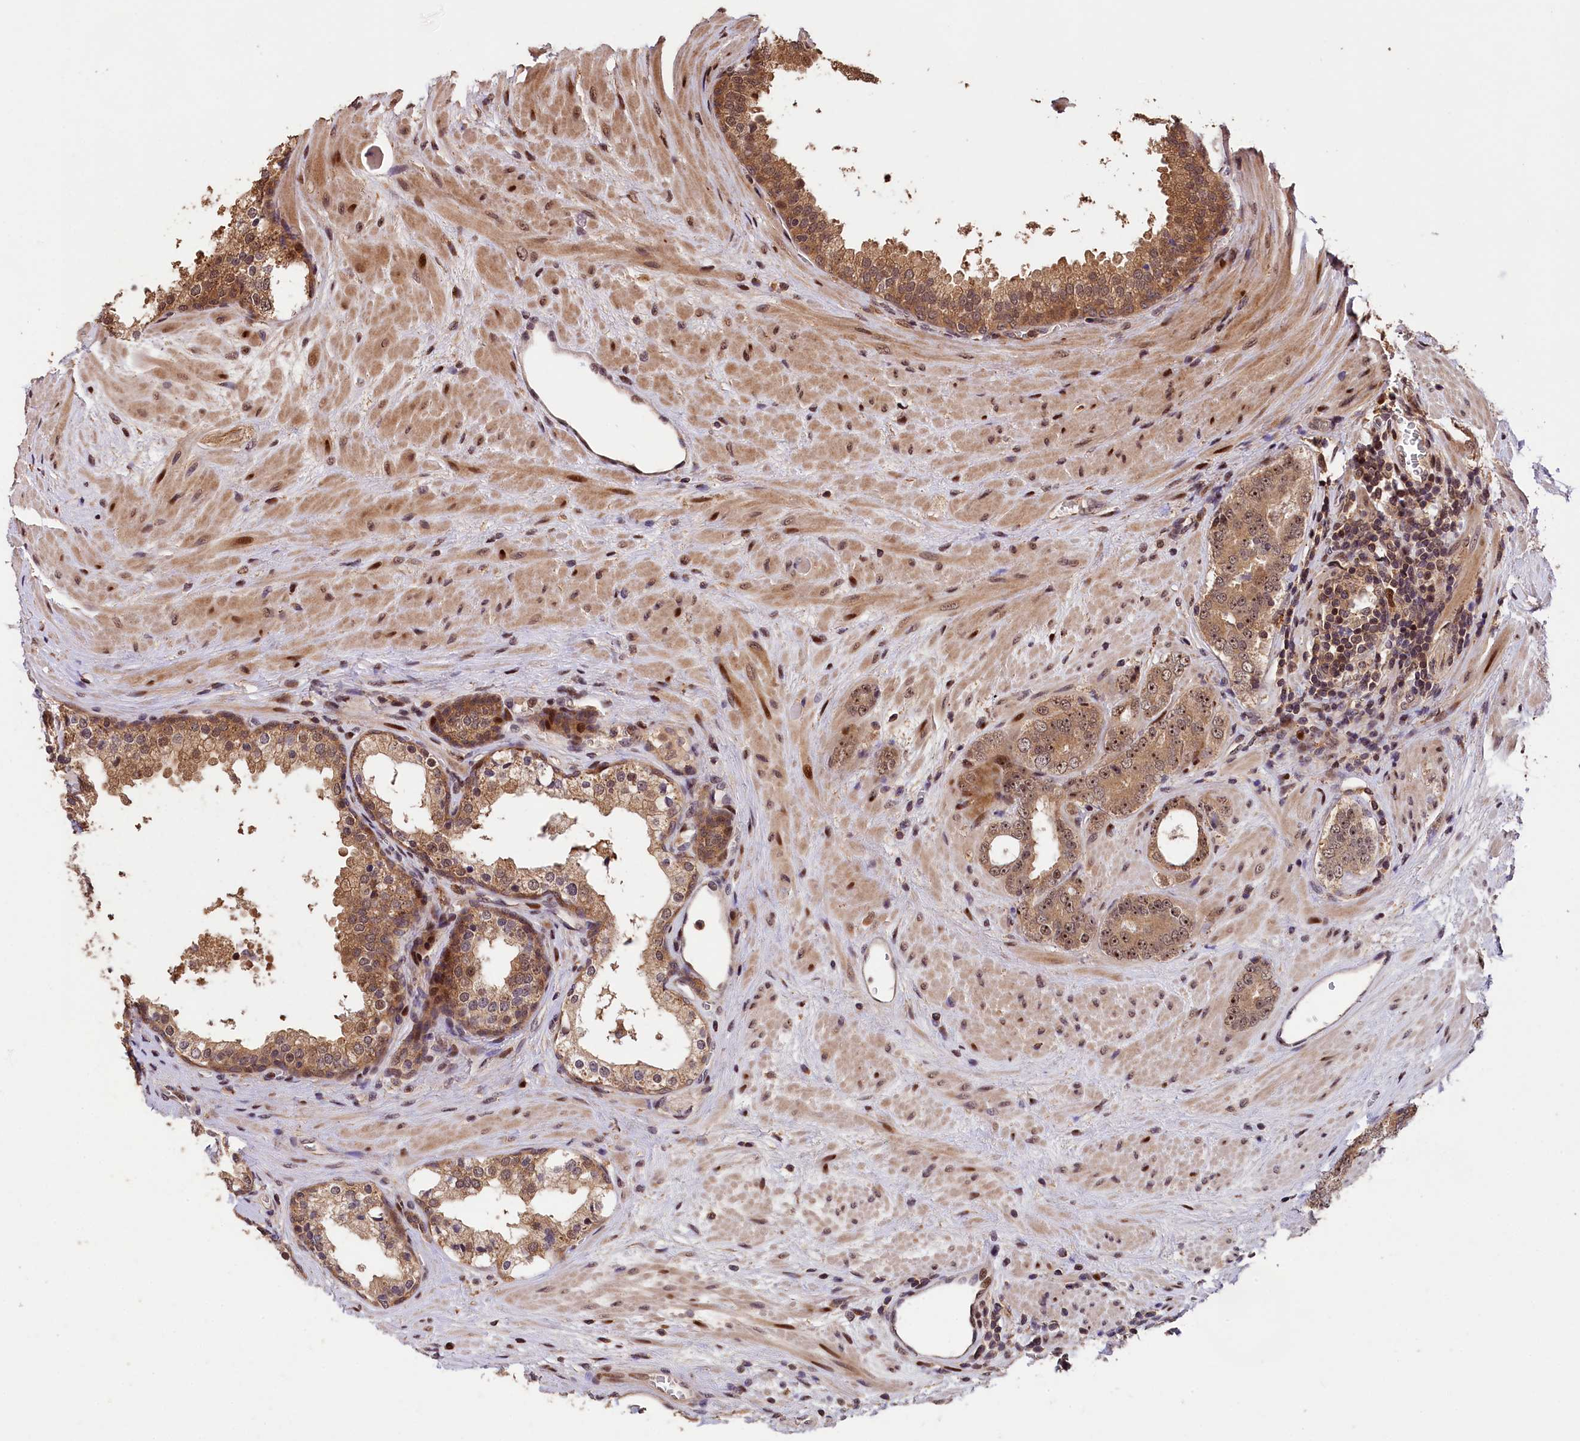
{"staining": {"intensity": "moderate", "quantity": ">75%", "location": "cytoplasmic/membranous,nuclear"}, "tissue": "prostate cancer", "cell_type": "Tumor cells", "image_type": "cancer", "snomed": [{"axis": "morphology", "description": "Adenocarcinoma, High grade"}, {"axis": "topography", "description": "Prostate"}], "caption": "The photomicrograph displays a brown stain indicating the presence of a protein in the cytoplasmic/membranous and nuclear of tumor cells in prostate cancer (high-grade adenocarcinoma).", "gene": "PHAF1", "patient": {"sex": "male", "age": 56}}